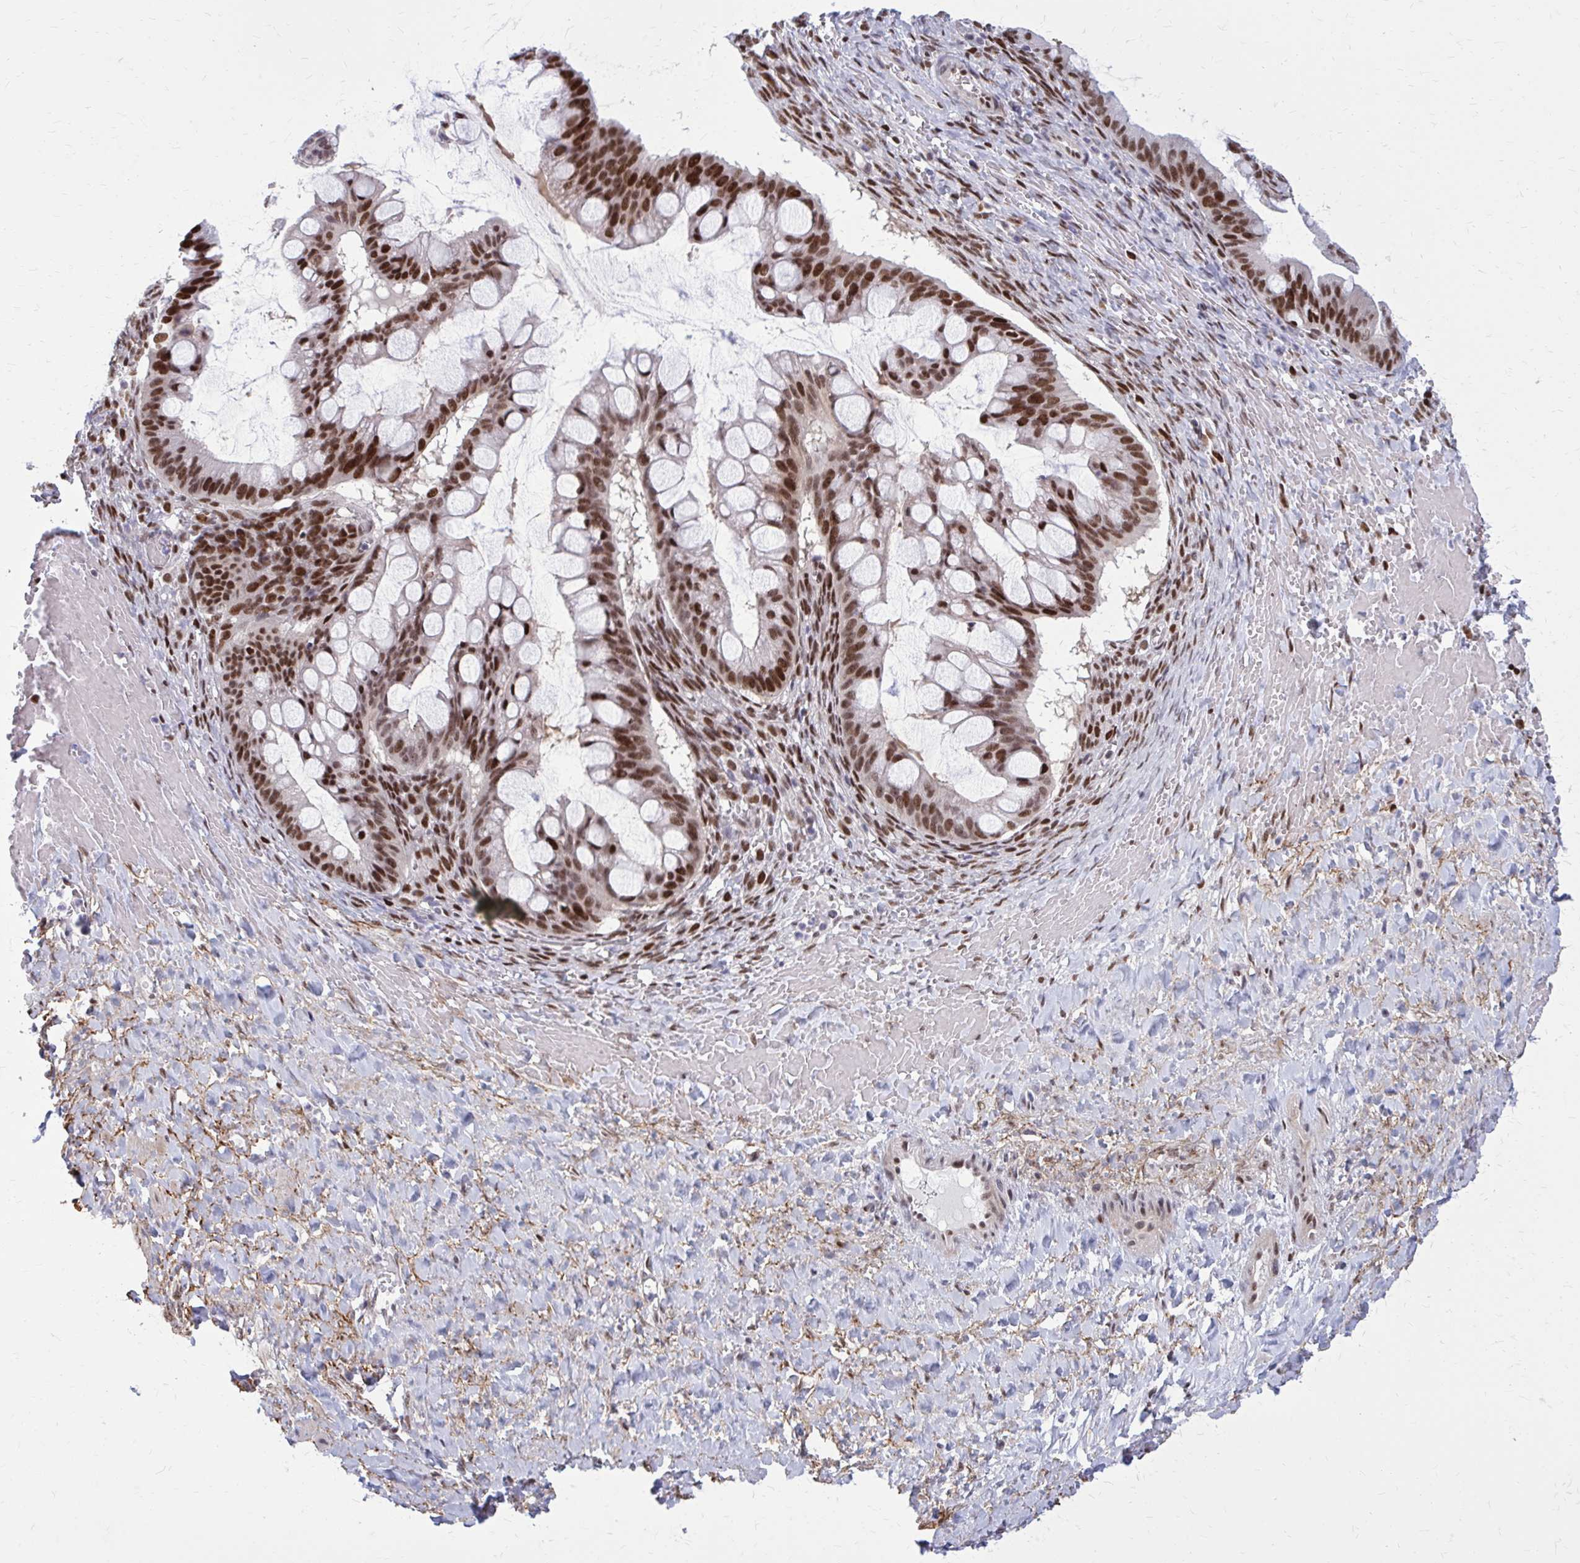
{"staining": {"intensity": "strong", "quantity": ">75%", "location": "nuclear"}, "tissue": "ovarian cancer", "cell_type": "Tumor cells", "image_type": "cancer", "snomed": [{"axis": "morphology", "description": "Cystadenocarcinoma, mucinous, NOS"}, {"axis": "topography", "description": "Ovary"}], "caption": "Human ovarian mucinous cystadenocarcinoma stained with a brown dye reveals strong nuclear positive staining in approximately >75% of tumor cells.", "gene": "PSME4", "patient": {"sex": "female", "age": 73}}